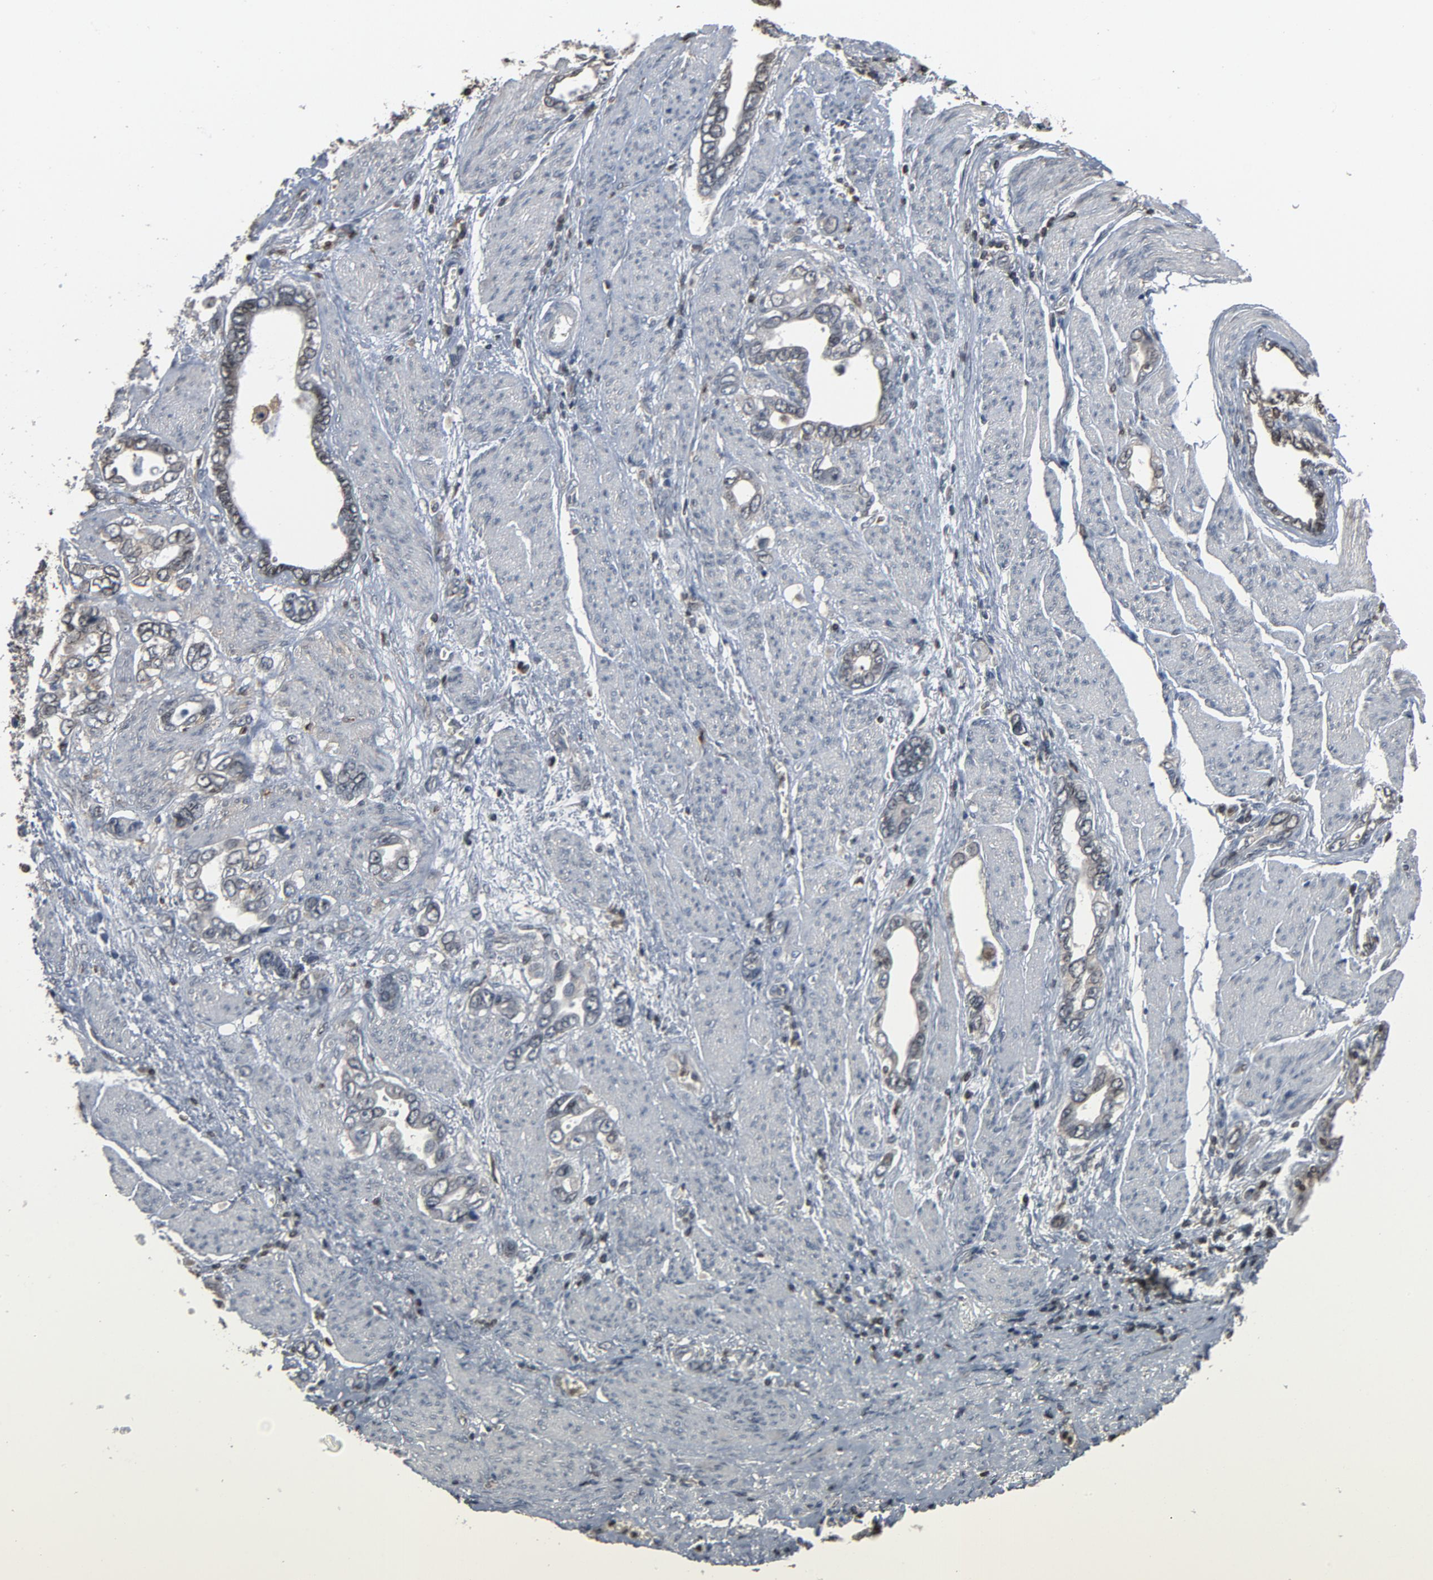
{"staining": {"intensity": "negative", "quantity": "none", "location": "none"}, "tissue": "stomach cancer", "cell_type": "Tumor cells", "image_type": "cancer", "snomed": [{"axis": "morphology", "description": "Adenocarcinoma, NOS"}, {"axis": "topography", "description": "Stomach"}], "caption": "This is a photomicrograph of immunohistochemistry staining of stomach cancer (adenocarcinoma), which shows no expression in tumor cells.", "gene": "UBE2D1", "patient": {"sex": "male", "age": 78}}